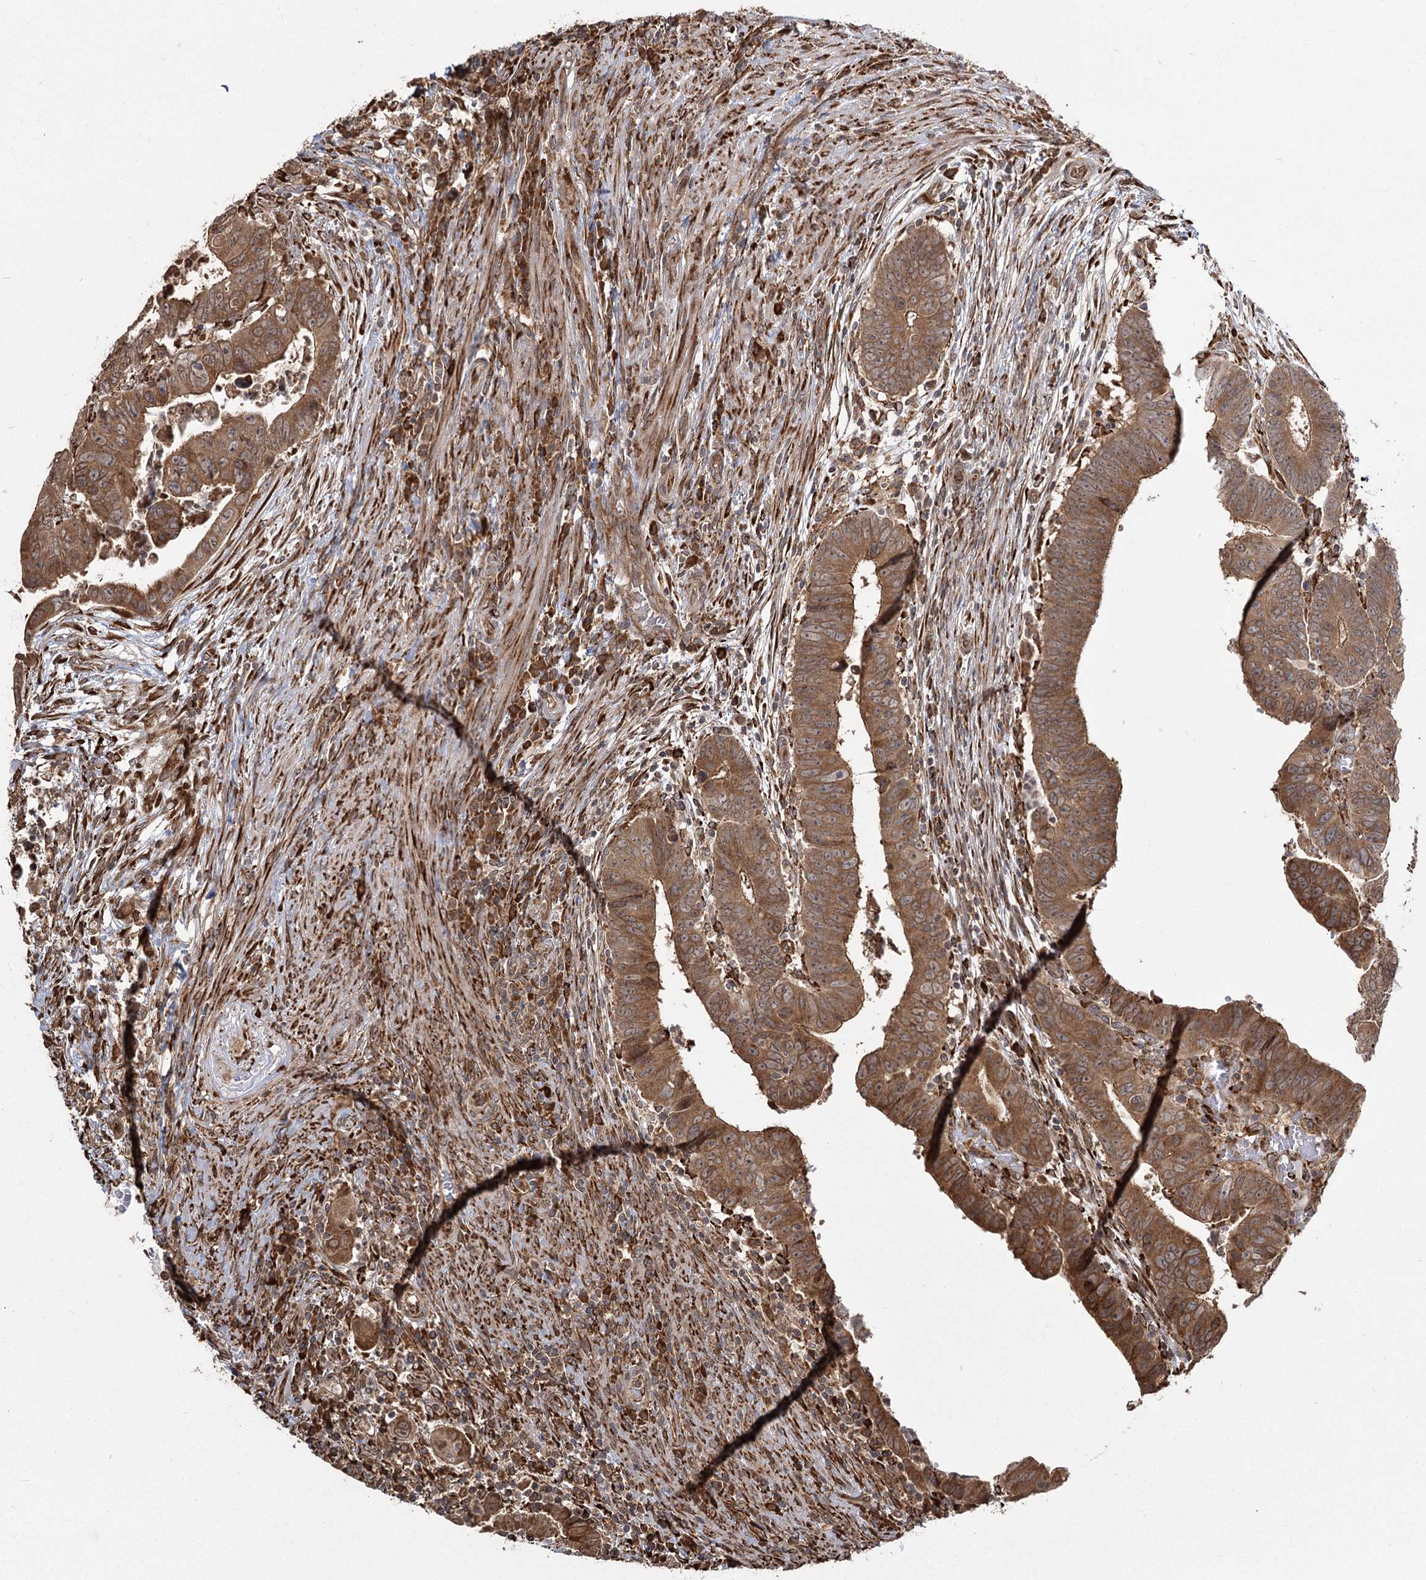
{"staining": {"intensity": "moderate", "quantity": ">75%", "location": "cytoplasmic/membranous"}, "tissue": "colorectal cancer", "cell_type": "Tumor cells", "image_type": "cancer", "snomed": [{"axis": "morphology", "description": "Normal tissue, NOS"}, {"axis": "morphology", "description": "Adenocarcinoma, NOS"}, {"axis": "topography", "description": "Rectum"}], "caption": "Protein expression analysis of adenocarcinoma (colorectal) shows moderate cytoplasmic/membranous positivity in approximately >75% of tumor cells.", "gene": "FAM13A", "patient": {"sex": "female", "age": 65}}